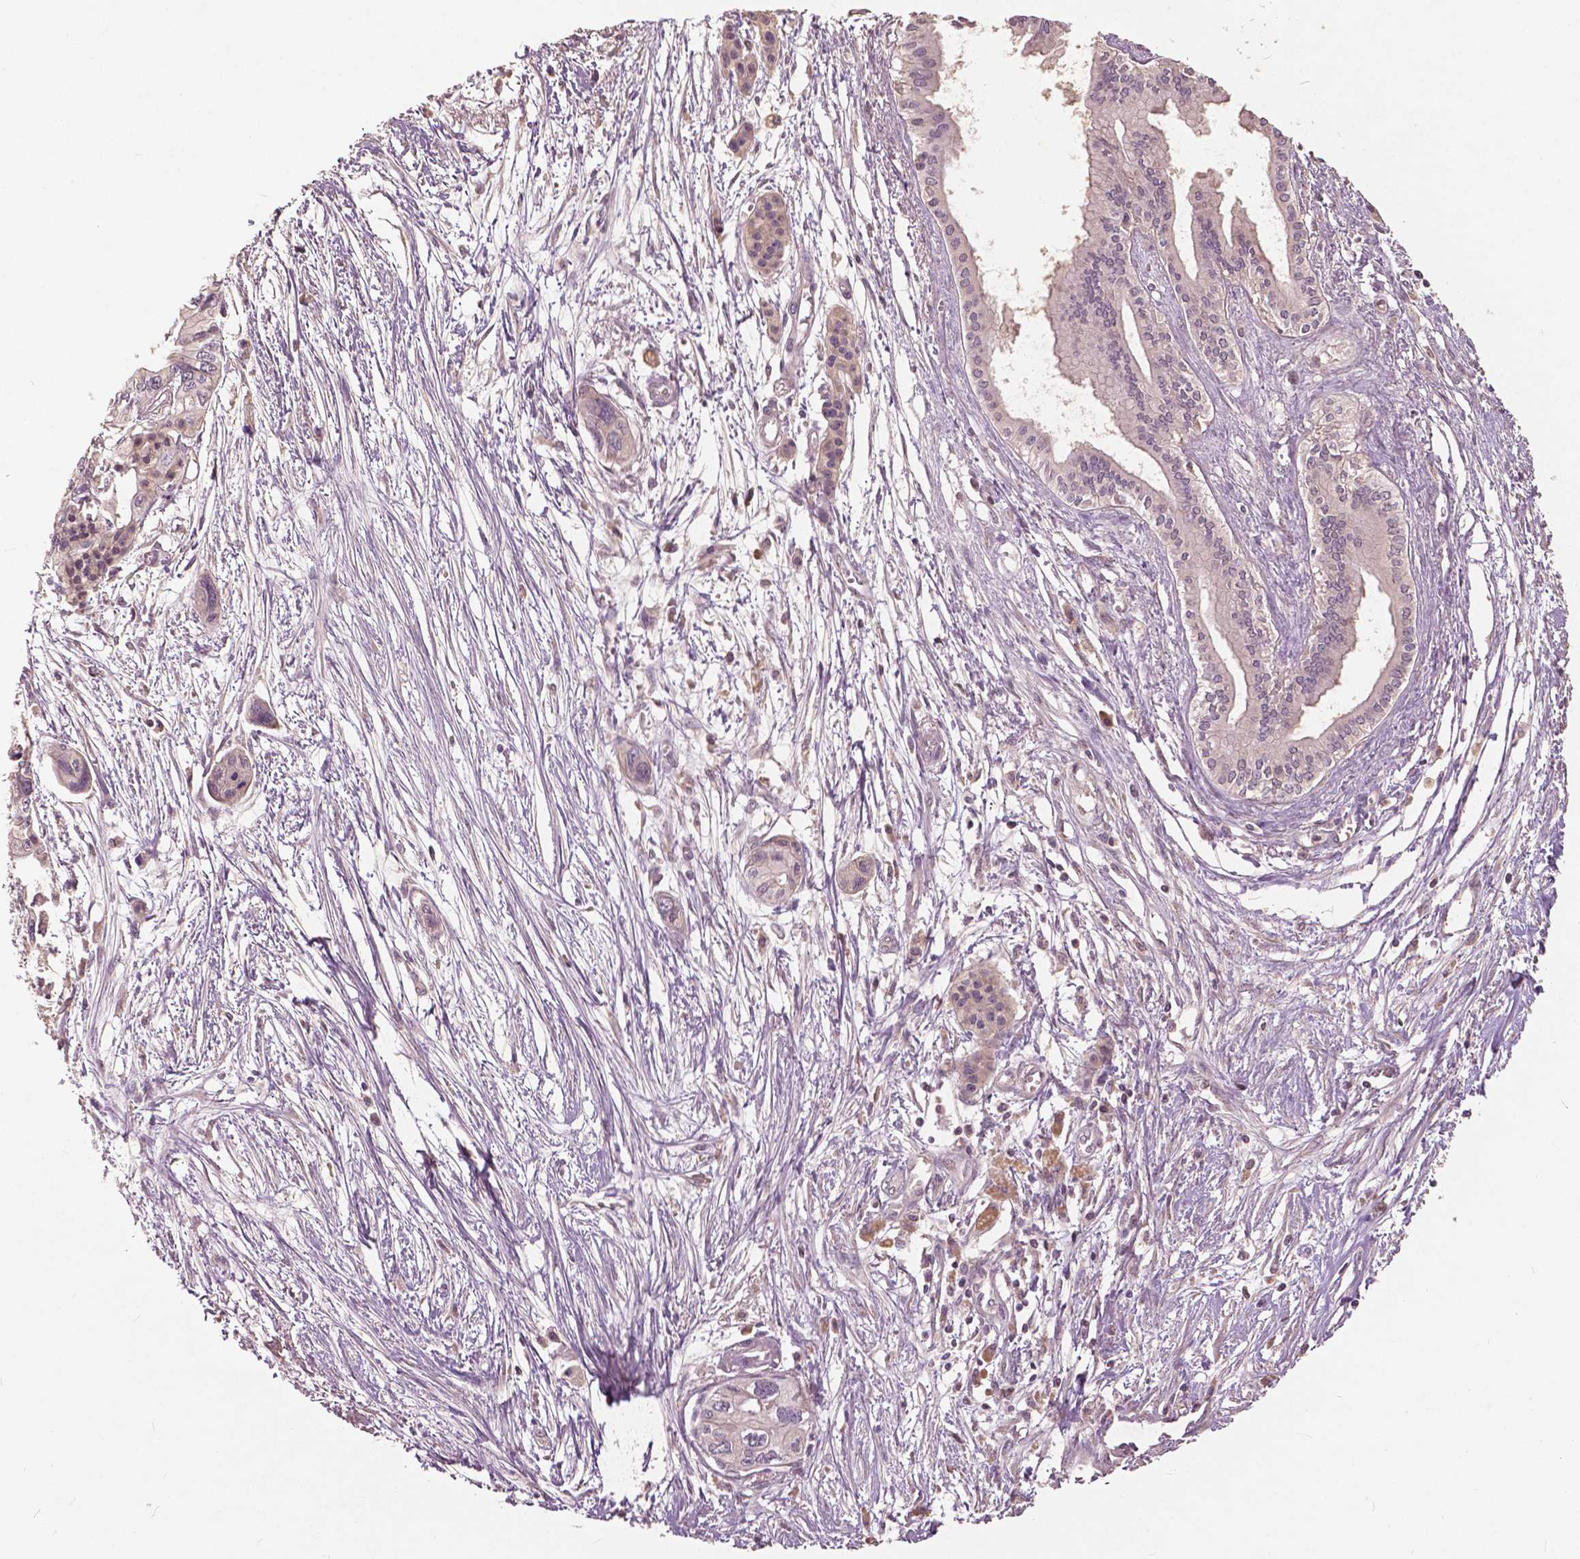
{"staining": {"intensity": "negative", "quantity": "none", "location": "none"}, "tissue": "pancreatic cancer", "cell_type": "Tumor cells", "image_type": "cancer", "snomed": [{"axis": "morphology", "description": "Adenocarcinoma, NOS"}, {"axis": "topography", "description": "Pancreas"}], "caption": "Tumor cells are negative for protein expression in human pancreatic adenocarcinoma.", "gene": "ANGPTL4", "patient": {"sex": "female", "age": 76}}